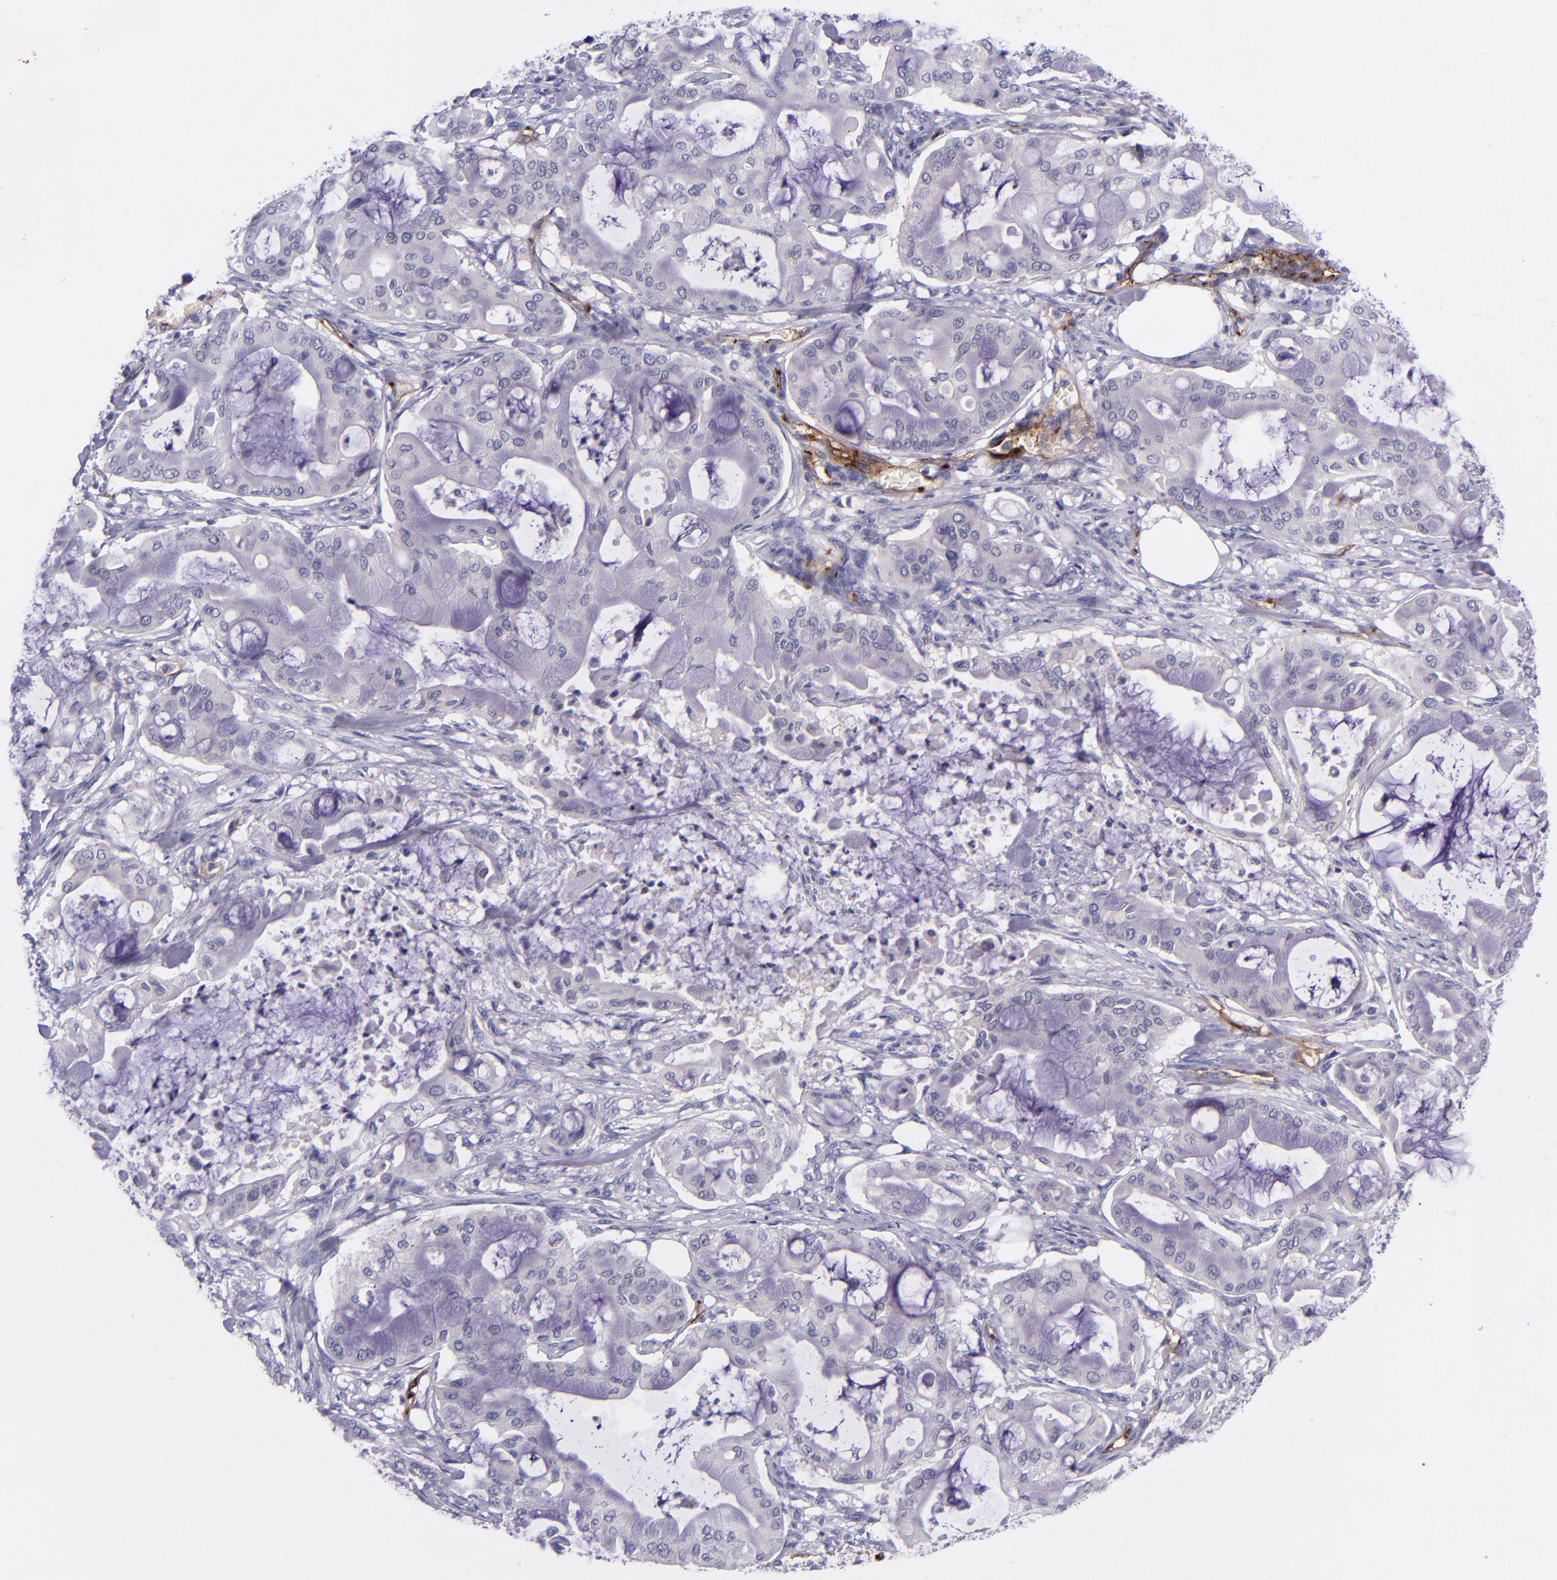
{"staining": {"intensity": "negative", "quantity": "none", "location": "none"}, "tissue": "pancreatic cancer", "cell_type": "Tumor cells", "image_type": "cancer", "snomed": [{"axis": "morphology", "description": "Adenocarcinoma, NOS"}, {"axis": "morphology", "description": "Adenocarcinoma, metastatic, NOS"}, {"axis": "topography", "description": "Lymph node"}, {"axis": "topography", "description": "Pancreas"}, {"axis": "topography", "description": "Duodenum"}], "caption": "Adenocarcinoma (pancreatic) was stained to show a protein in brown. There is no significant positivity in tumor cells. Nuclei are stained in blue.", "gene": "NOS3", "patient": {"sex": "female", "age": 64}}